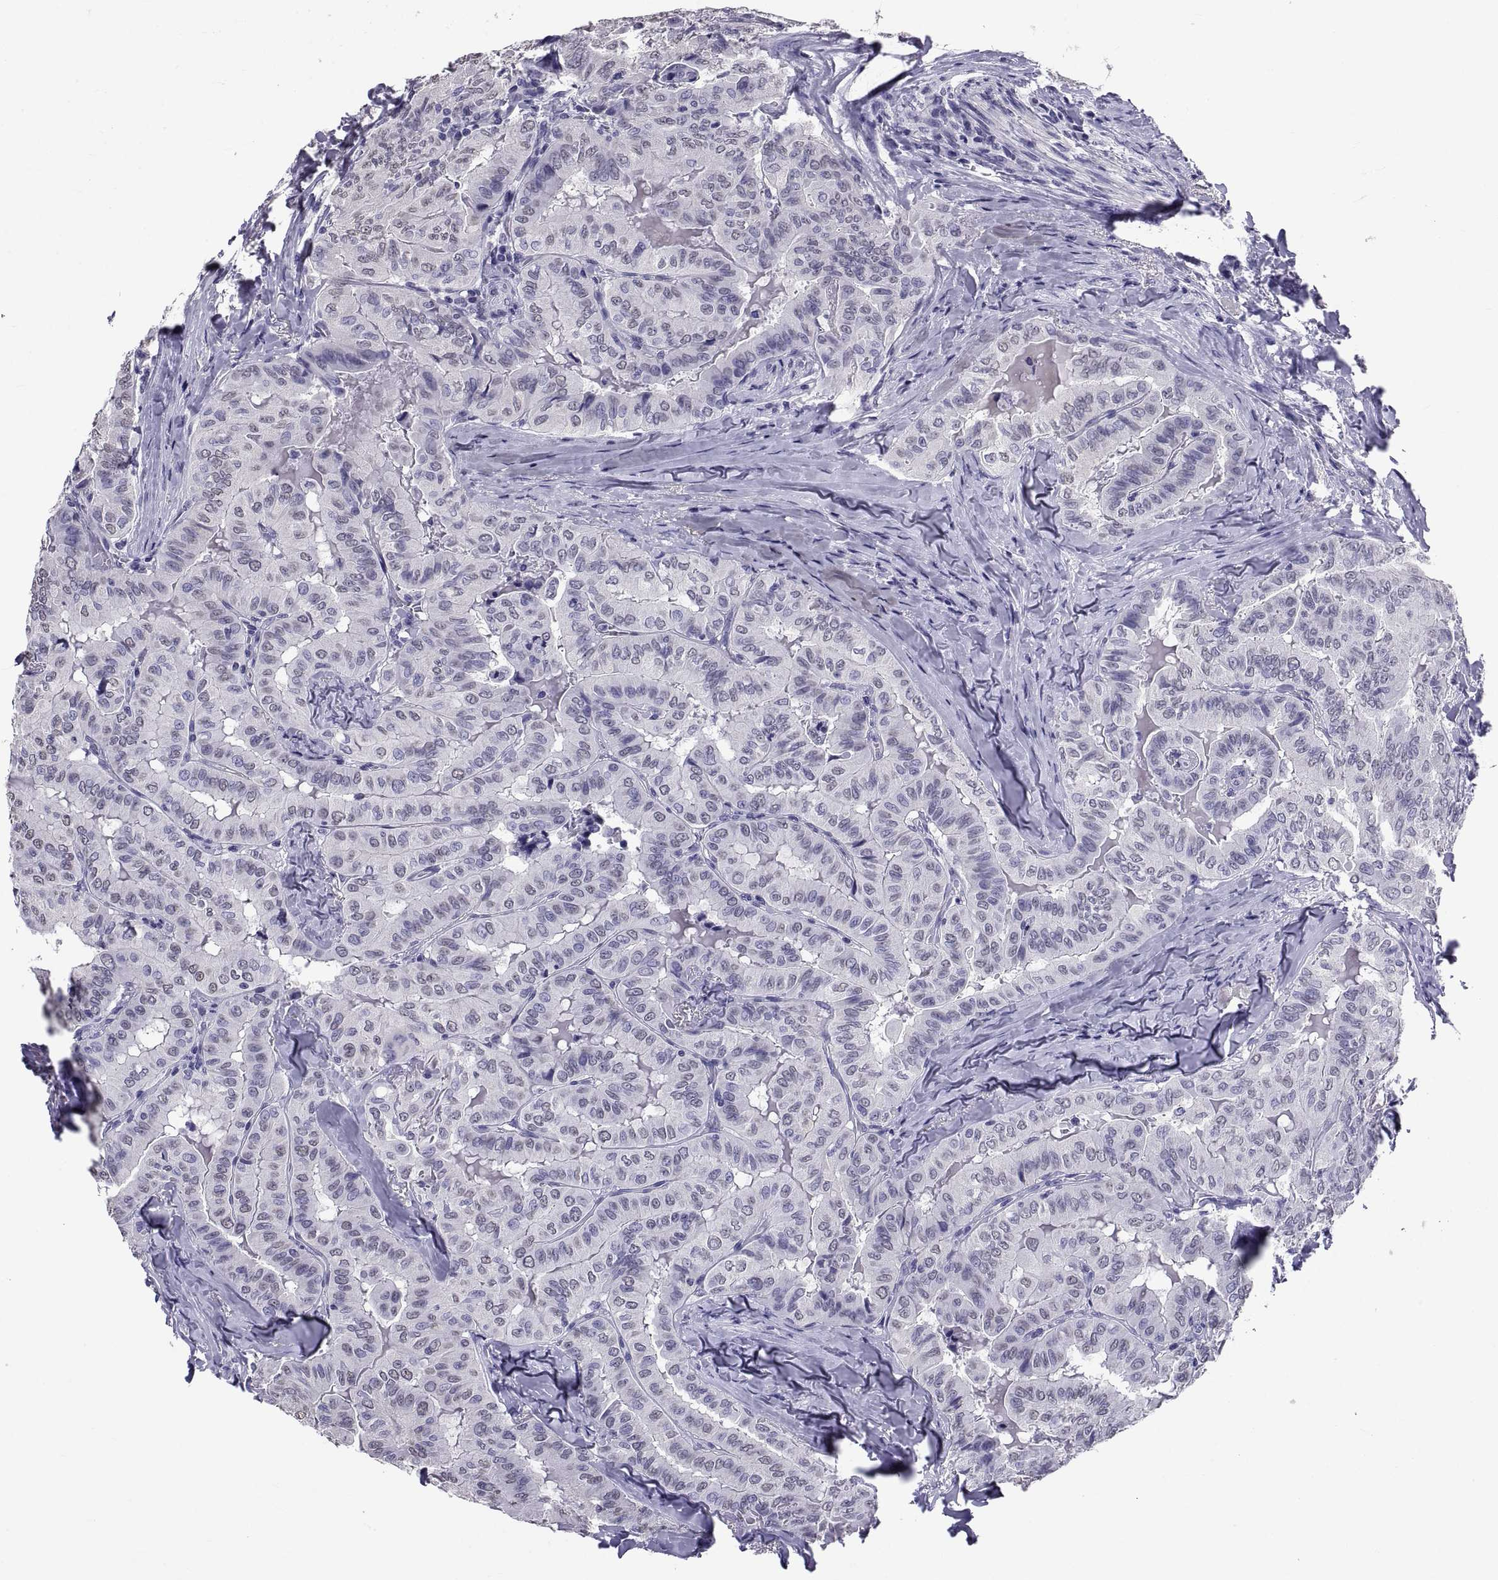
{"staining": {"intensity": "negative", "quantity": "none", "location": "none"}, "tissue": "thyroid cancer", "cell_type": "Tumor cells", "image_type": "cancer", "snomed": [{"axis": "morphology", "description": "Papillary adenocarcinoma, NOS"}, {"axis": "topography", "description": "Thyroid gland"}], "caption": "This is a histopathology image of IHC staining of thyroid cancer, which shows no staining in tumor cells.", "gene": "TGFBR3L", "patient": {"sex": "female", "age": 68}}